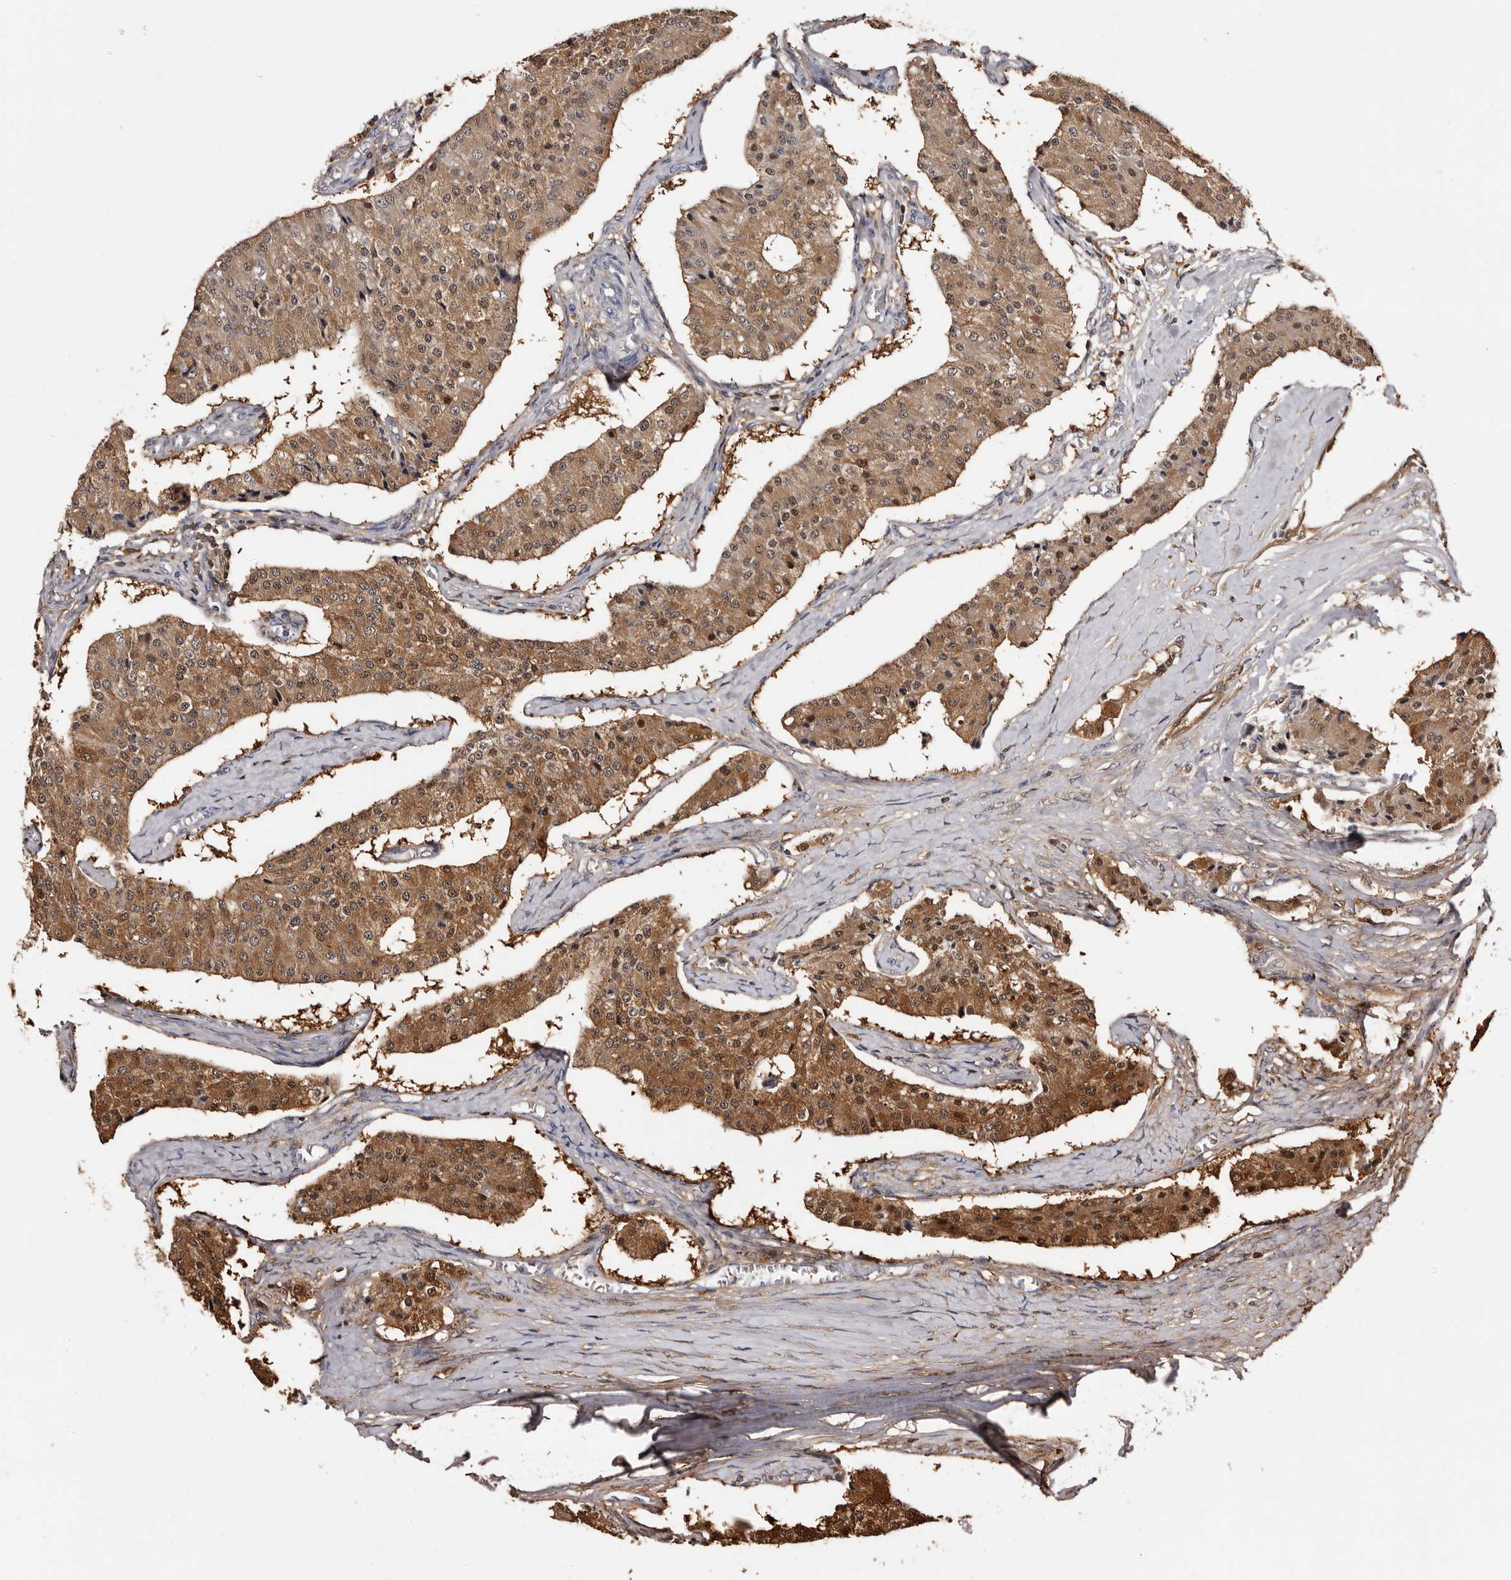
{"staining": {"intensity": "moderate", "quantity": "25%-75%", "location": "cytoplasmic/membranous,nuclear"}, "tissue": "carcinoid", "cell_type": "Tumor cells", "image_type": "cancer", "snomed": [{"axis": "morphology", "description": "Carcinoid, malignant, NOS"}, {"axis": "topography", "description": "Colon"}], "caption": "Protein expression analysis of human carcinoid reveals moderate cytoplasmic/membranous and nuclear positivity in about 25%-75% of tumor cells. The staining is performed using DAB (3,3'-diaminobenzidine) brown chromogen to label protein expression. The nuclei are counter-stained blue using hematoxylin.", "gene": "DNPH1", "patient": {"sex": "female", "age": 52}}